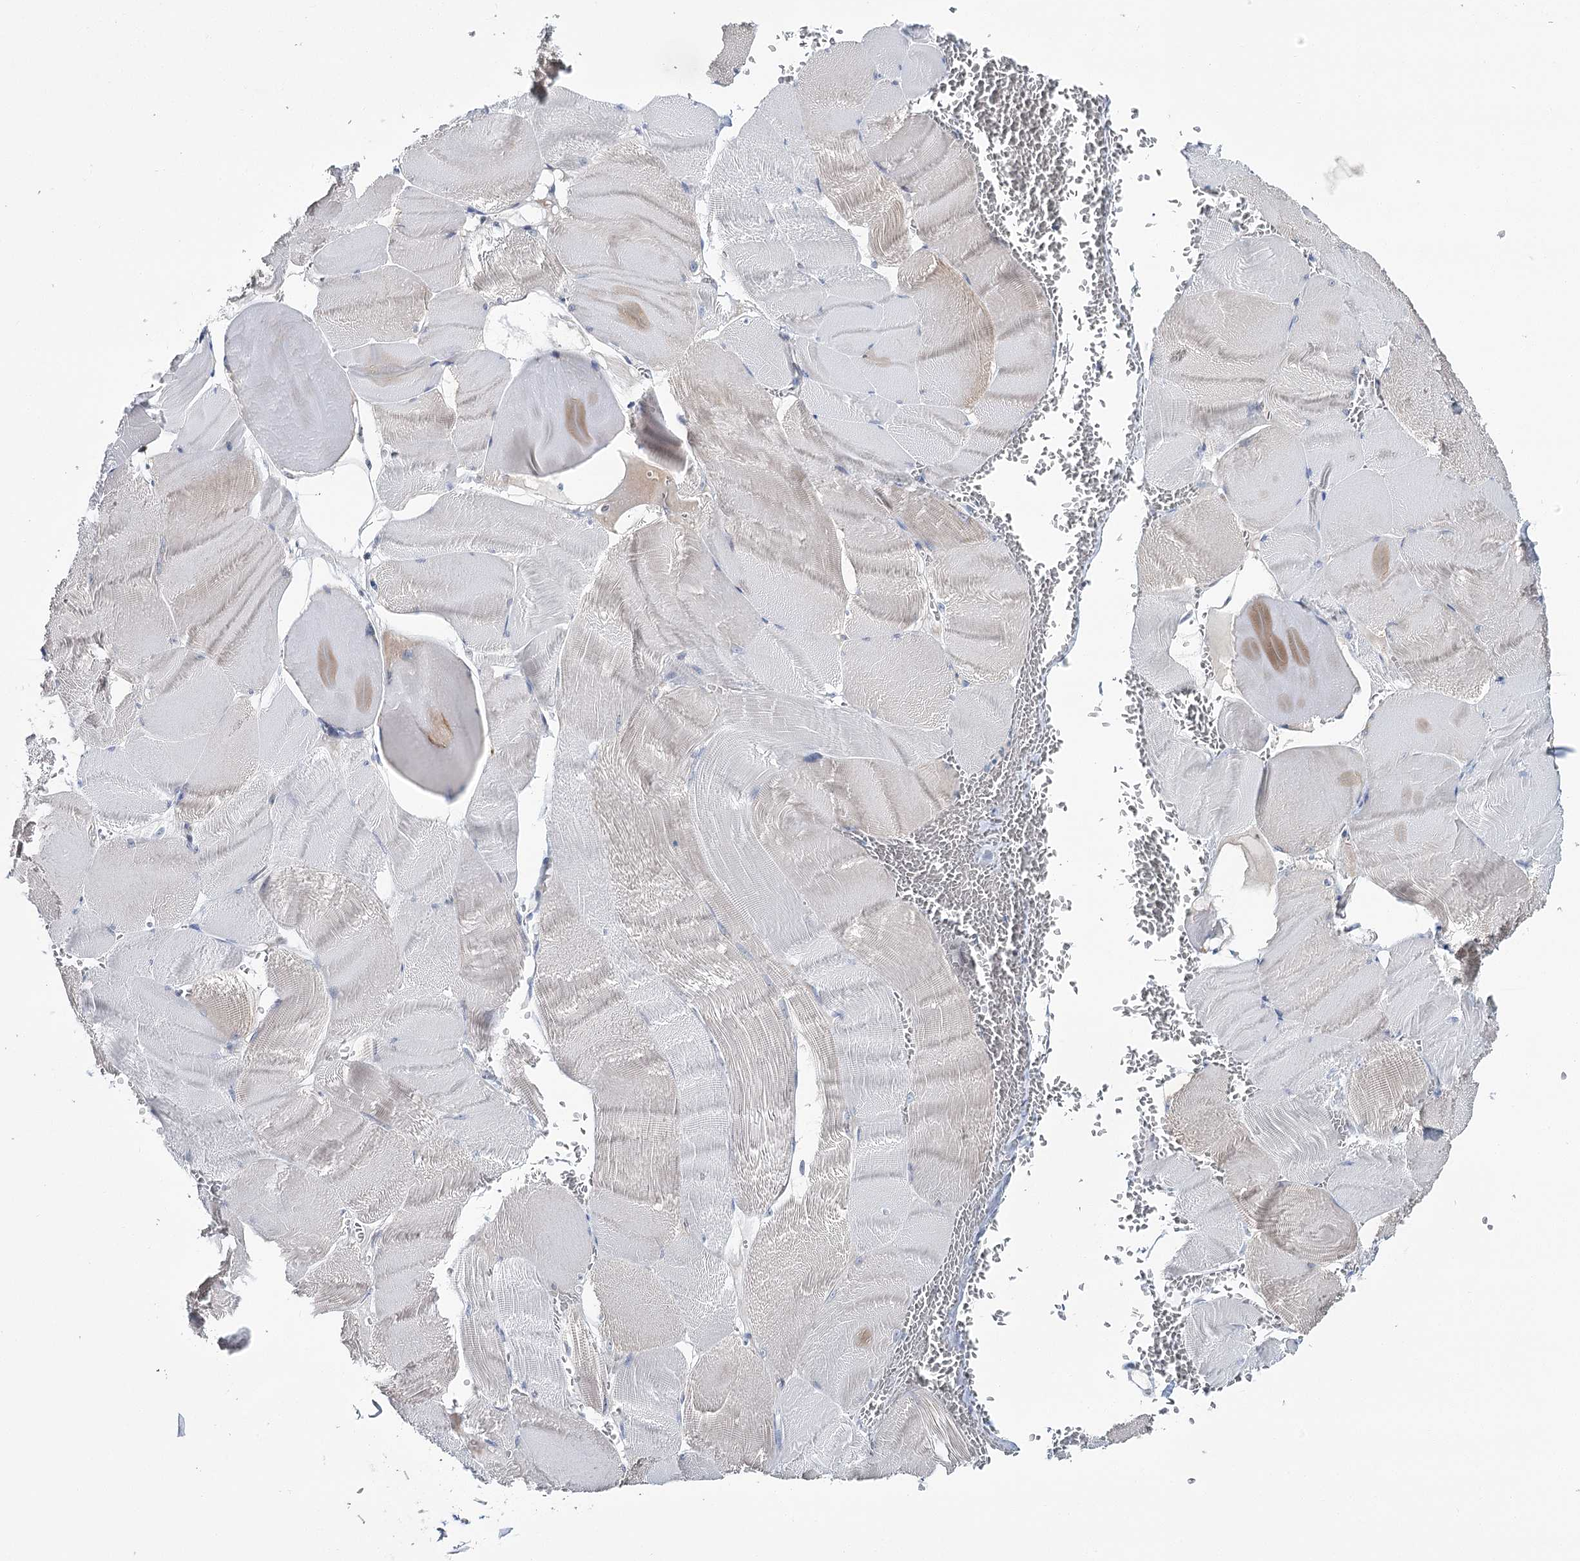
{"staining": {"intensity": "weak", "quantity": "25%-75%", "location": "cytoplasmic/membranous"}, "tissue": "skeletal muscle", "cell_type": "Myocytes", "image_type": "normal", "snomed": [{"axis": "morphology", "description": "Normal tissue, NOS"}, {"axis": "morphology", "description": "Basal cell carcinoma"}, {"axis": "topography", "description": "Skeletal muscle"}], "caption": "IHC of benign human skeletal muscle demonstrates low levels of weak cytoplasmic/membranous expression in approximately 25%-75% of myocytes.", "gene": "CPLANE1", "patient": {"sex": "female", "age": 64}}